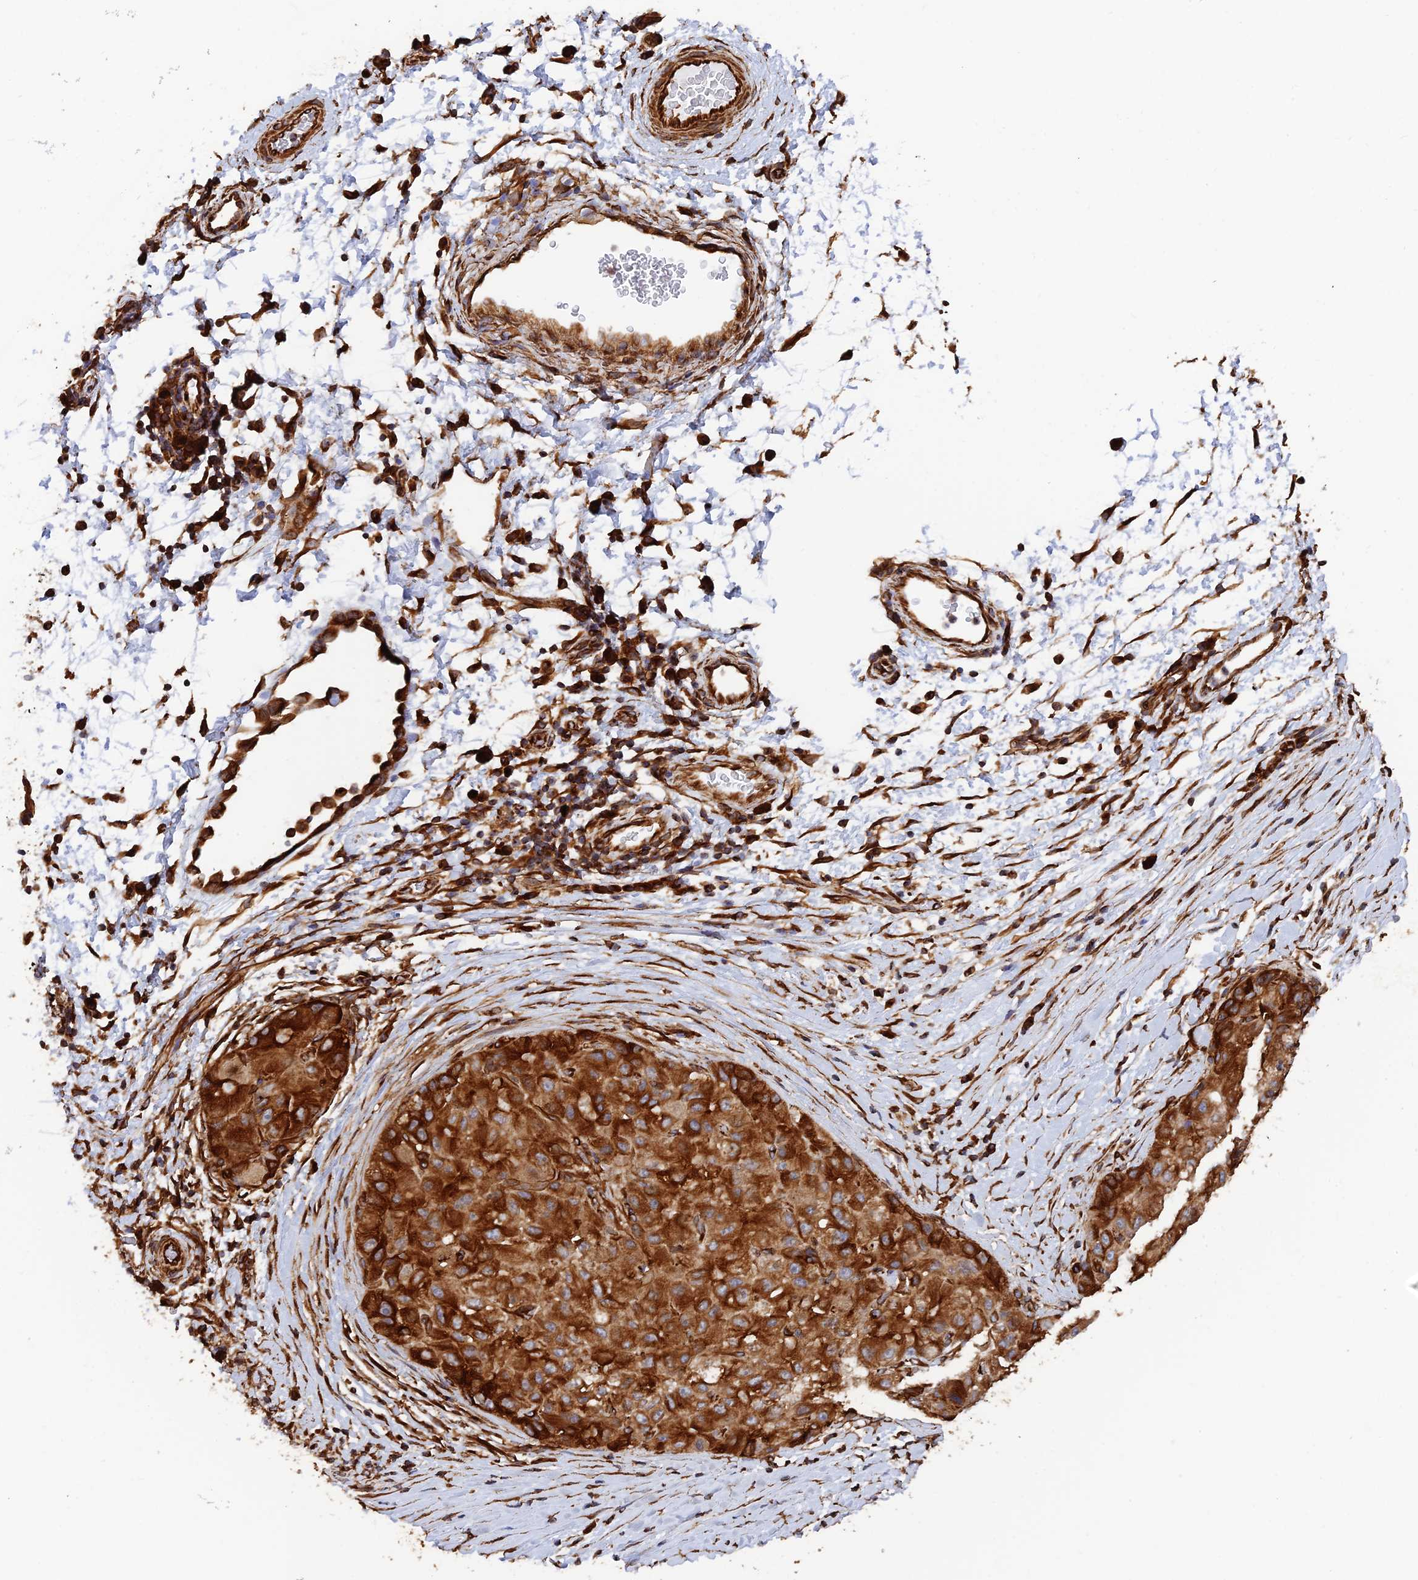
{"staining": {"intensity": "strong", "quantity": ">75%", "location": "cytoplasmic/membranous"}, "tissue": "liver cancer", "cell_type": "Tumor cells", "image_type": "cancer", "snomed": [{"axis": "morphology", "description": "Carcinoma, Hepatocellular, NOS"}, {"axis": "topography", "description": "Liver"}], "caption": "This photomicrograph displays immunohistochemistry (IHC) staining of liver cancer (hepatocellular carcinoma), with high strong cytoplasmic/membranous positivity in about >75% of tumor cells.", "gene": "WBP11", "patient": {"sex": "male", "age": 80}}